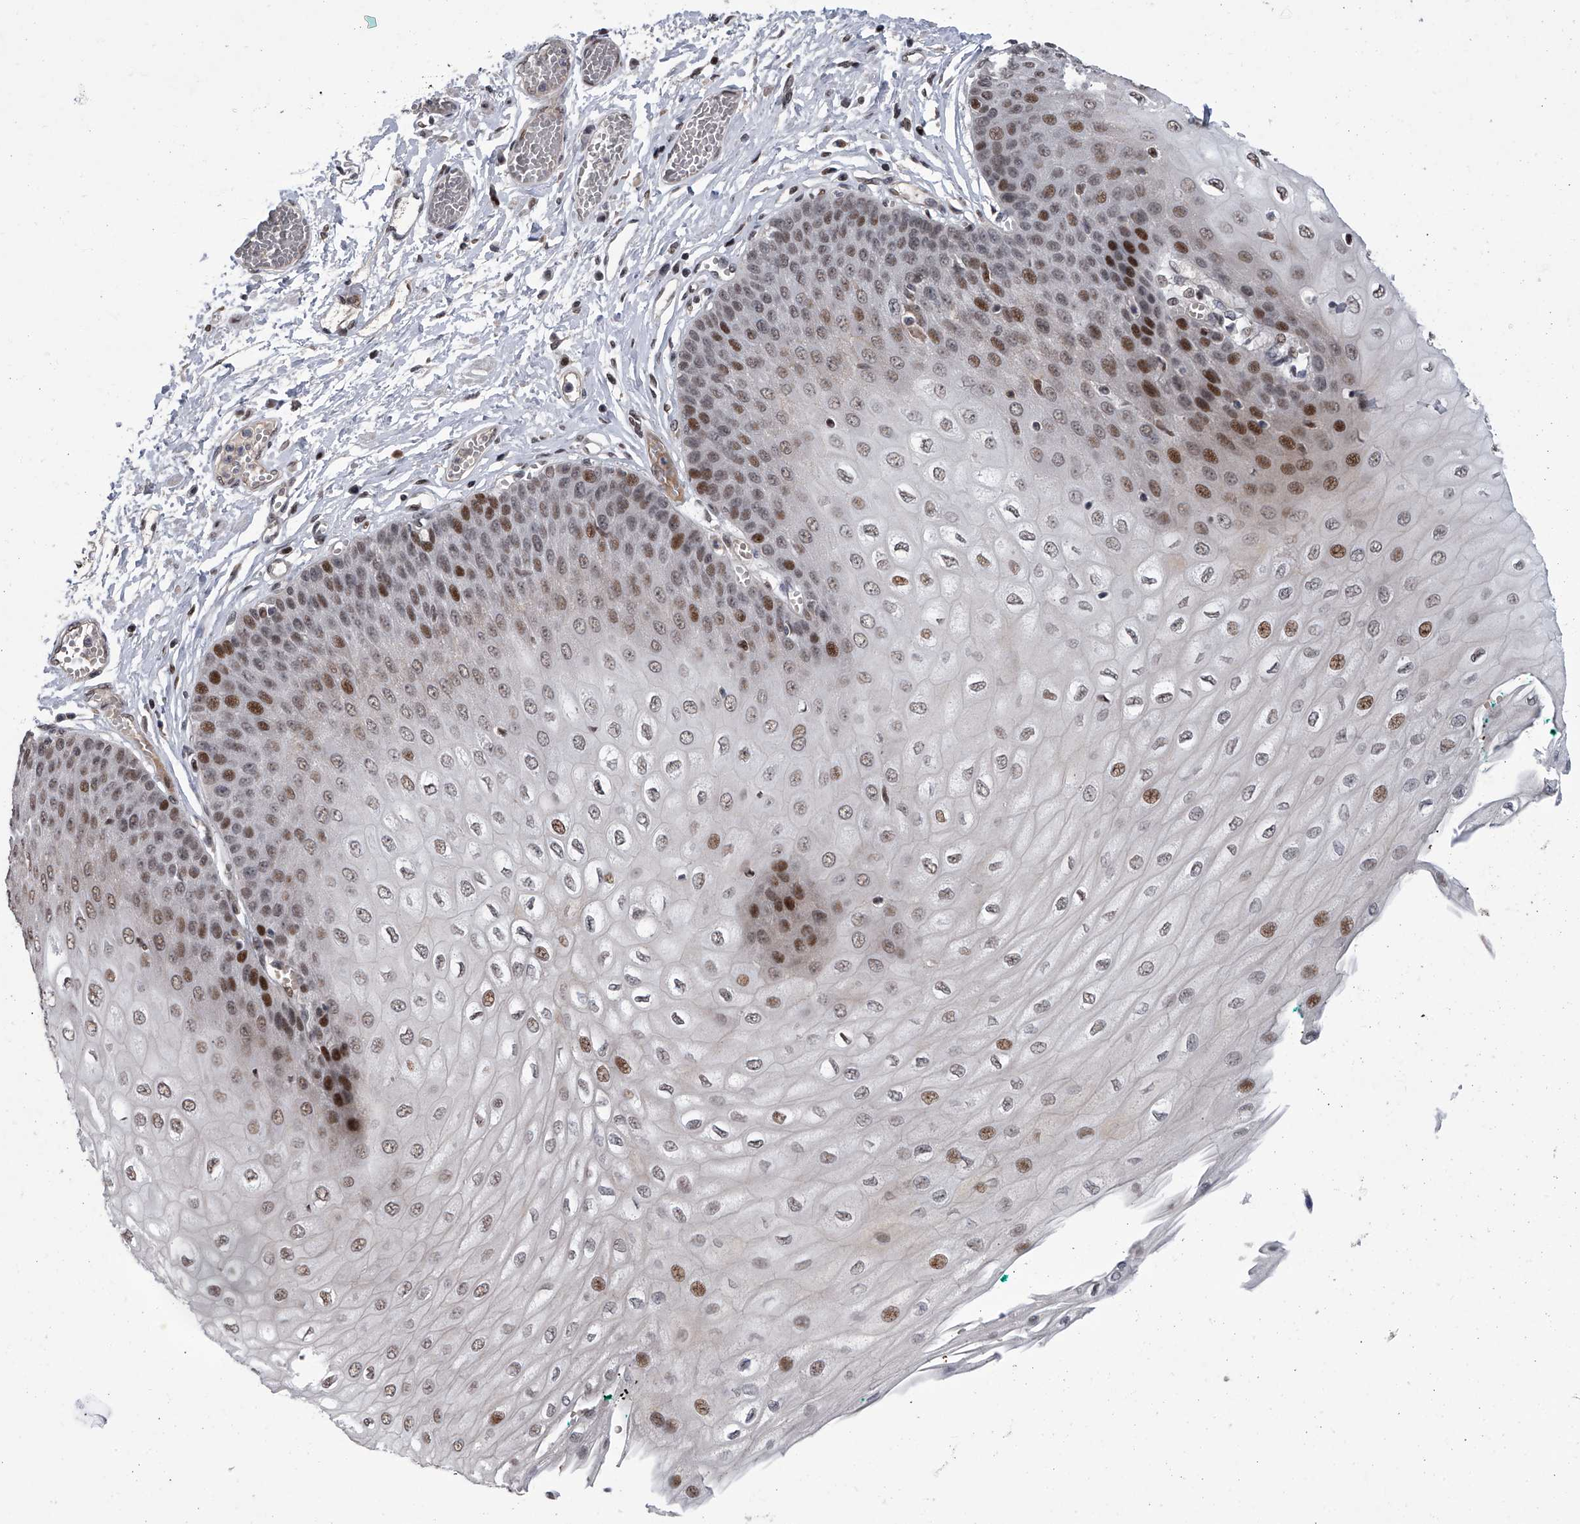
{"staining": {"intensity": "moderate", "quantity": "25%-75%", "location": "nuclear"}, "tissue": "esophagus", "cell_type": "Squamous epithelial cells", "image_type": "normal", "snomed": [{"axis": "morphology", "description": "Normal tissue, NOS"}, {"axis": "topography", "description": "Esophagus"}], "caption": "Immunohistochemistry (IHC) (DAB (3,3'-diaminobenzidine)) staining of unremarkable esophagus shows moderate nuclear protein expression in about 25%-75% of squamous epithelial cells. Nuclei are stained in blue.", "gene": "ZNF426", "patient": {"sex": "male", "age": 60}}